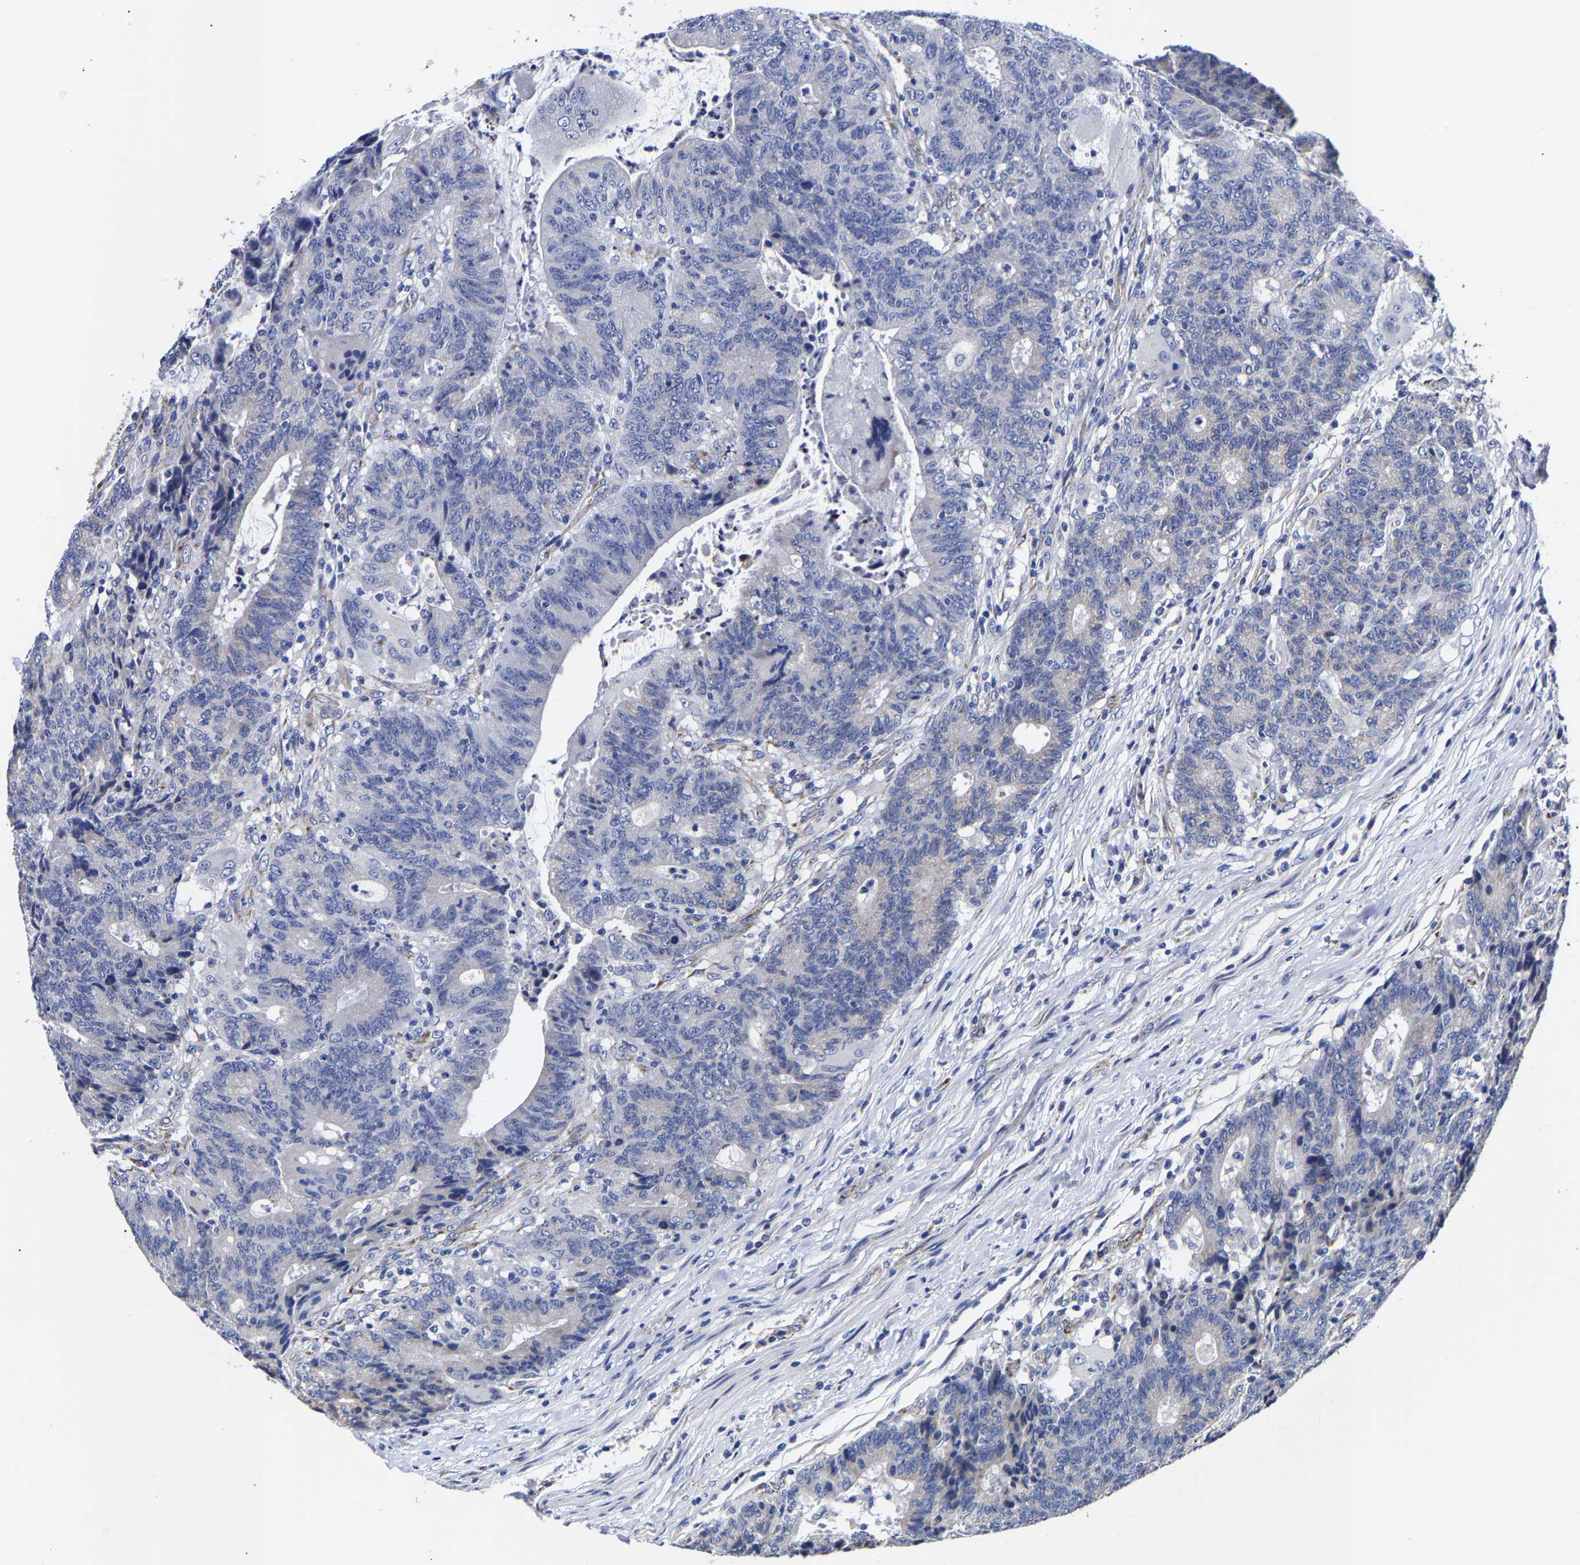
{"staining": {"intensity": "negative", "quantity": "none", "location": "none"}, "tissue": "colorectal cancer", "cell_type": "Tumor cells", "image_type": "cancer", "snomed": [{"axis": "morphology", "description": "Normal tissue, NOS"}, {"axis": "morphology", "description": "Adenocarcinoma, NOS"}, {"axis": "topography", "description": "Colon"}], "caption": "IHC of human colorectal cancer exhibits no expression in tumor cells.", "gene": "AASS", "patient": {"sex": "female", "age": 75}}